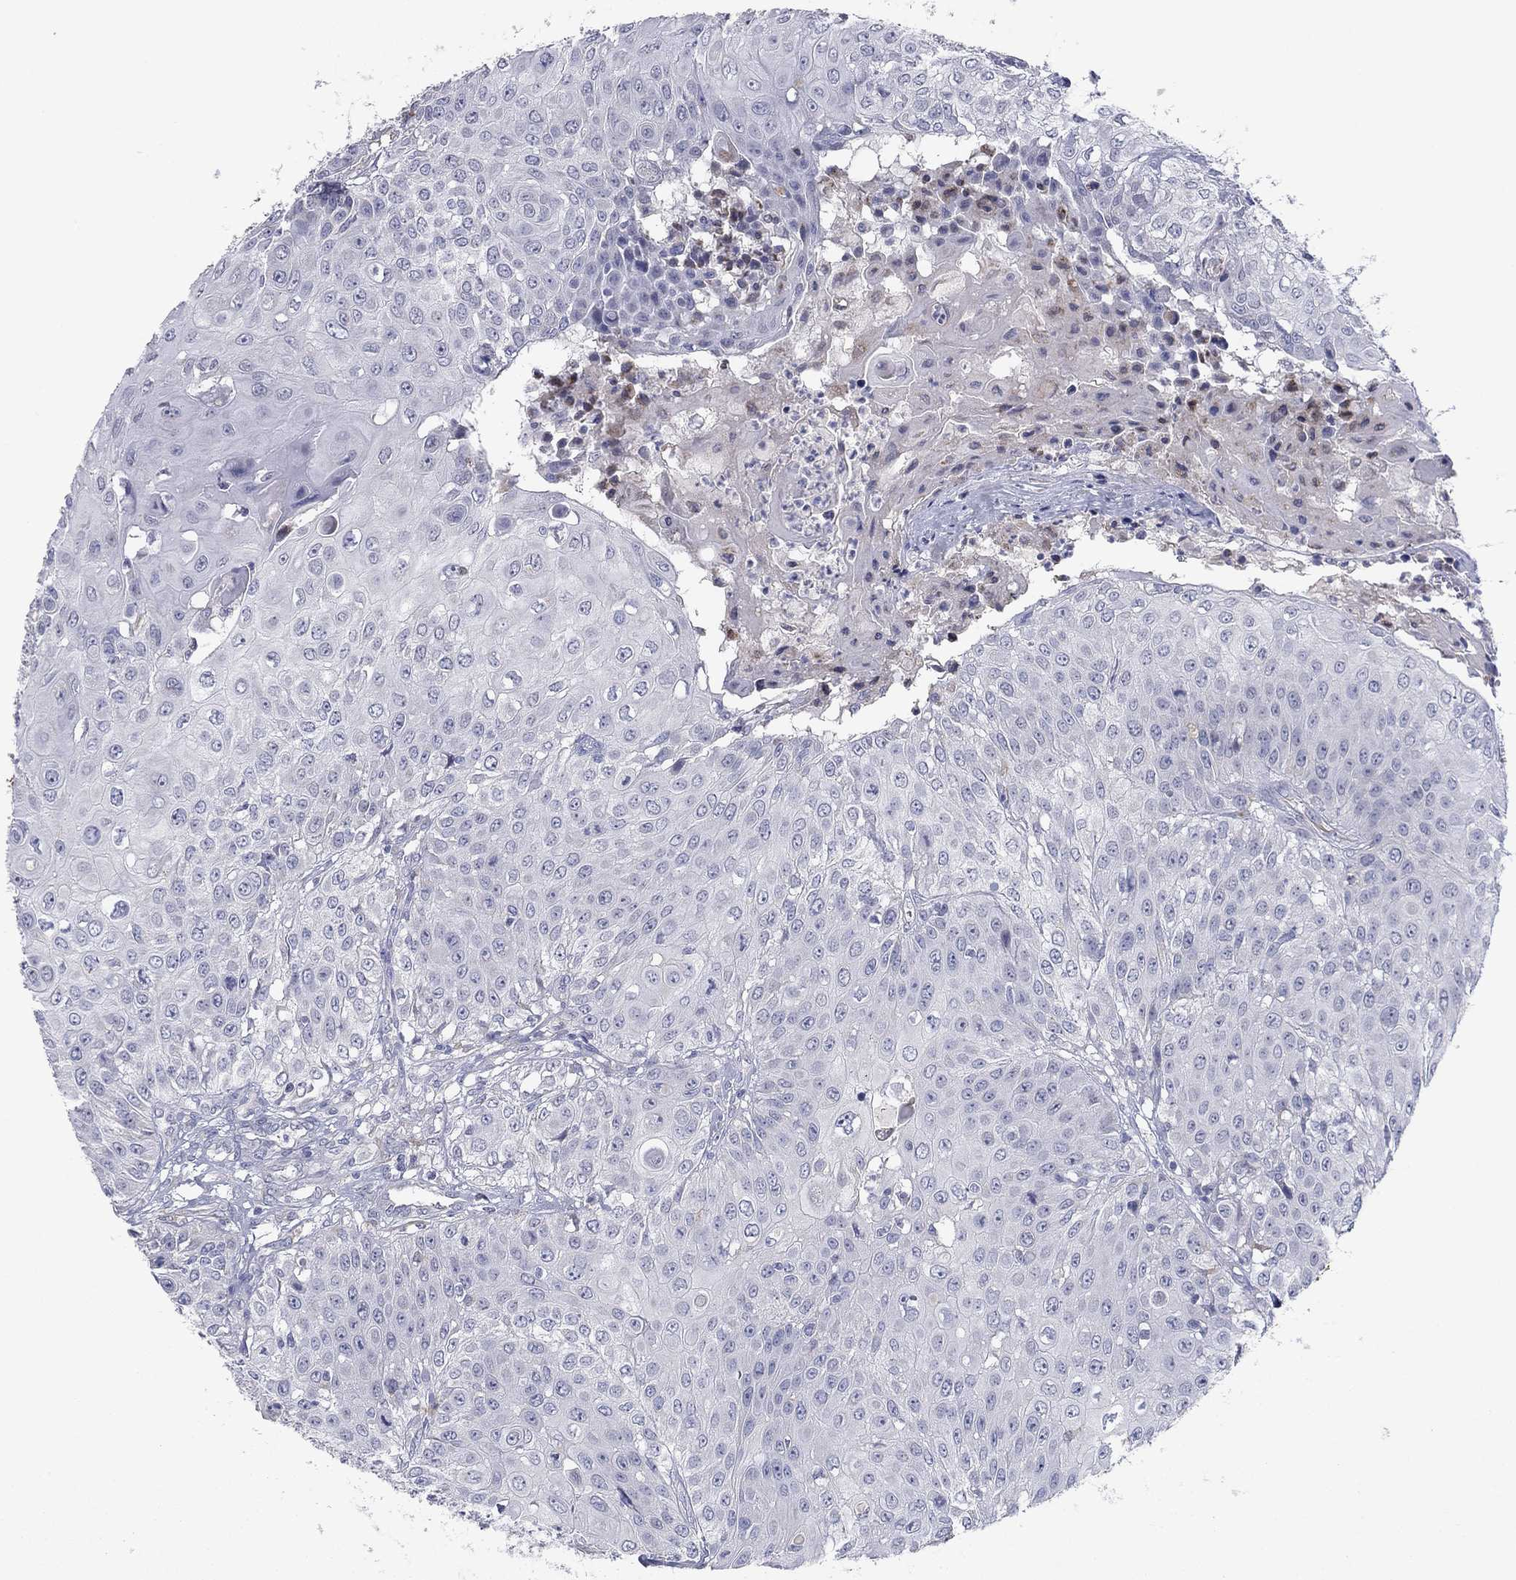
{"staining": {"intensity": "negative", "quantity": "none", "location": "none"}, "tissue": "urothelial cancer", "cell_type": "Tumor cells", "image_type": "cancer", "snomed": [{"axis": "morphology", "description": "Urothelial carcinoma, High grade"}, {"axis": "topography", "description": "Urinary bladder"}], "caption": "Protein analysis of urothelial cancer demonstrates no significant positivity in tumor cells.", "gene": "PTGDS", "patient": {"sex": "female", "age": 79}}